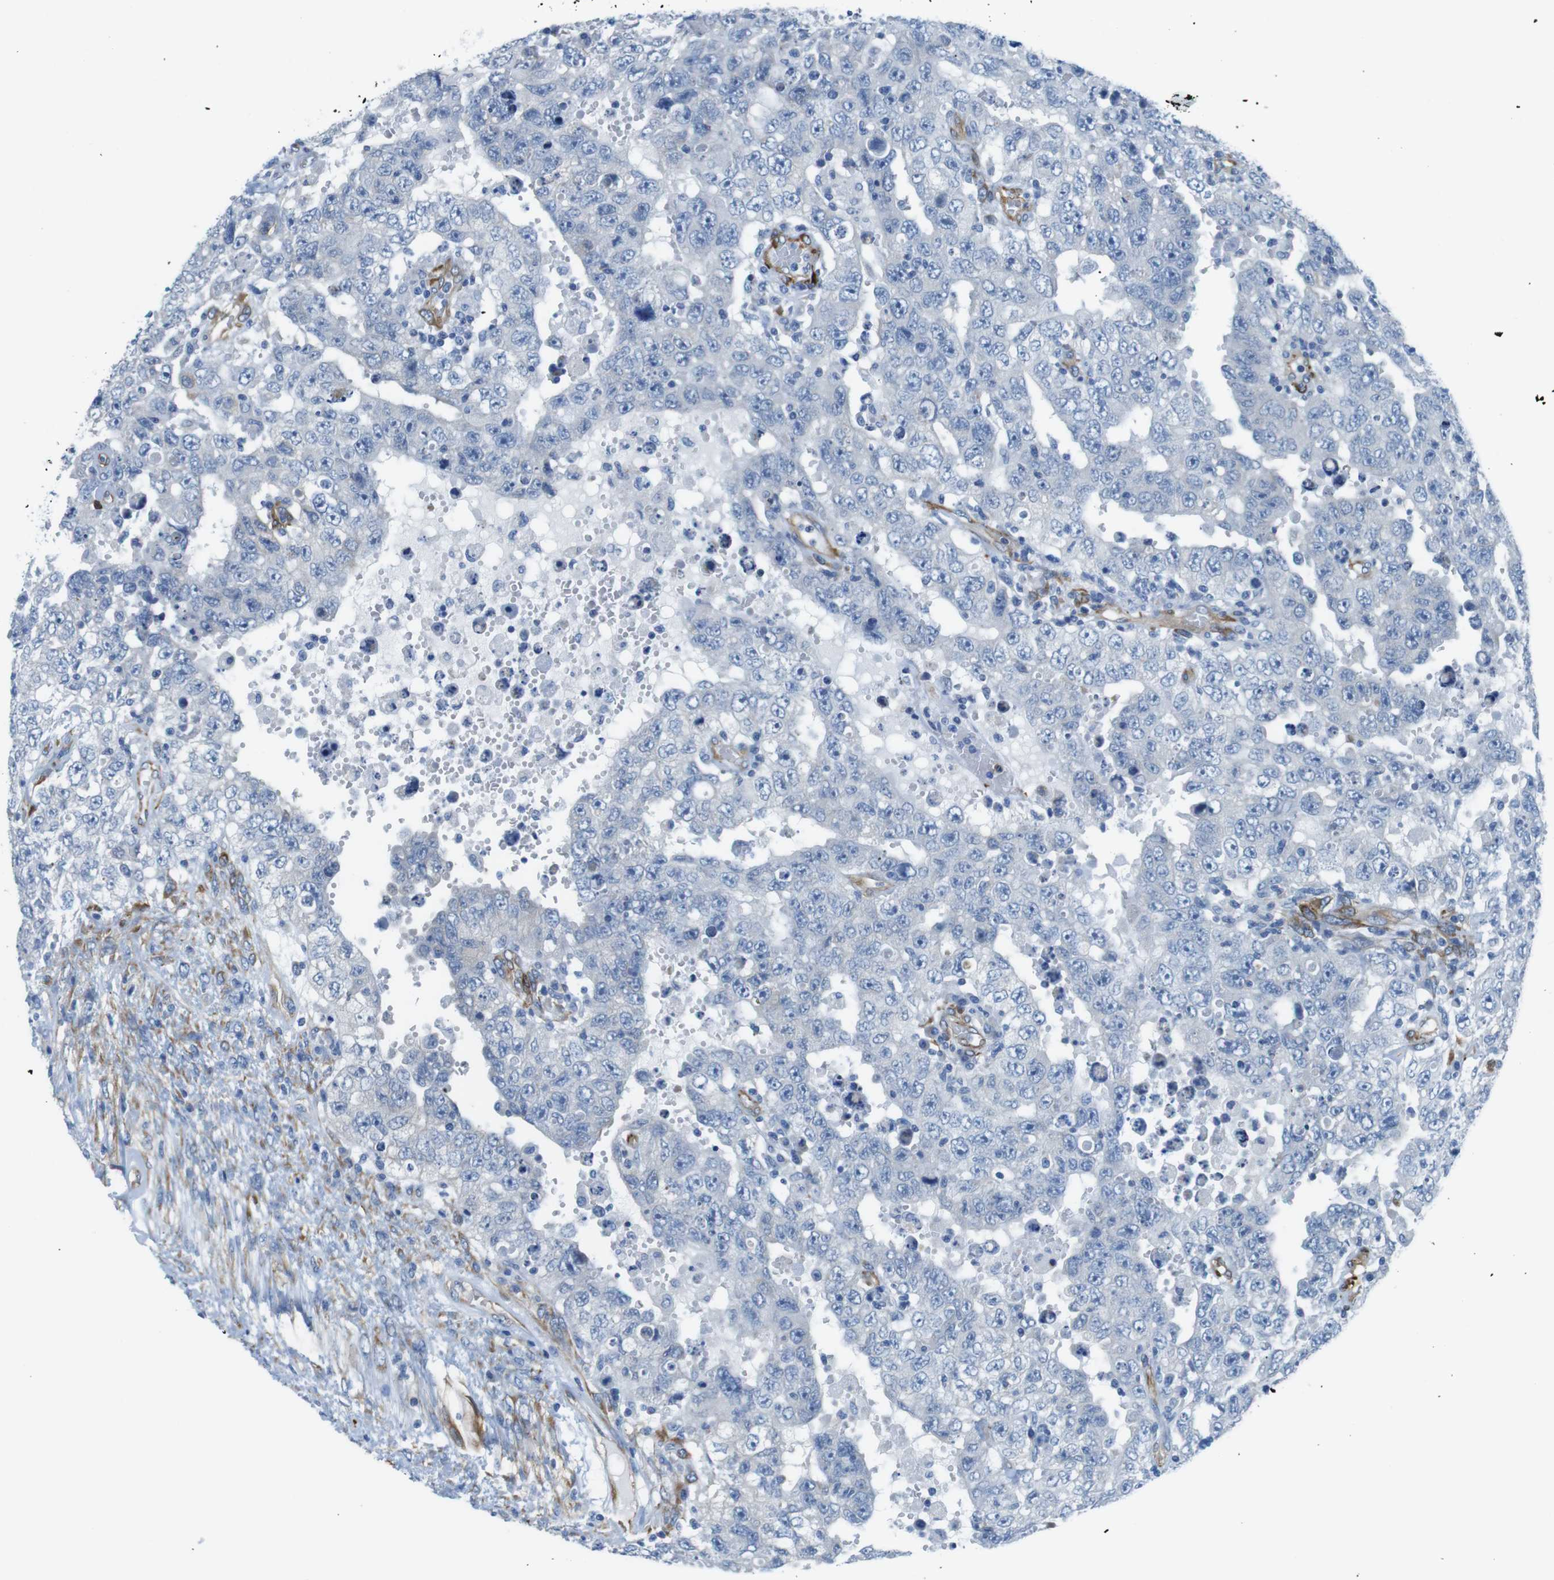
{"staining": {"intensity": "negative", "quantity": "none", "location": "none"}, "tissue": "testis cancer", "cell_type": "Tumor cells", "image_type": "cancer", "snomed": [{"axis": "morphology", "description": "Carcinoma, Embryonal, NOS"}, {"axis": "topography", "description": "Testis"}], "caption": "Immunohistochemistry of testis cancer (embryonal carcinoma) reveals no positivity in tumor cells.", "gene": "EMP2", "patient": {"sex": "male", "age": 26}}